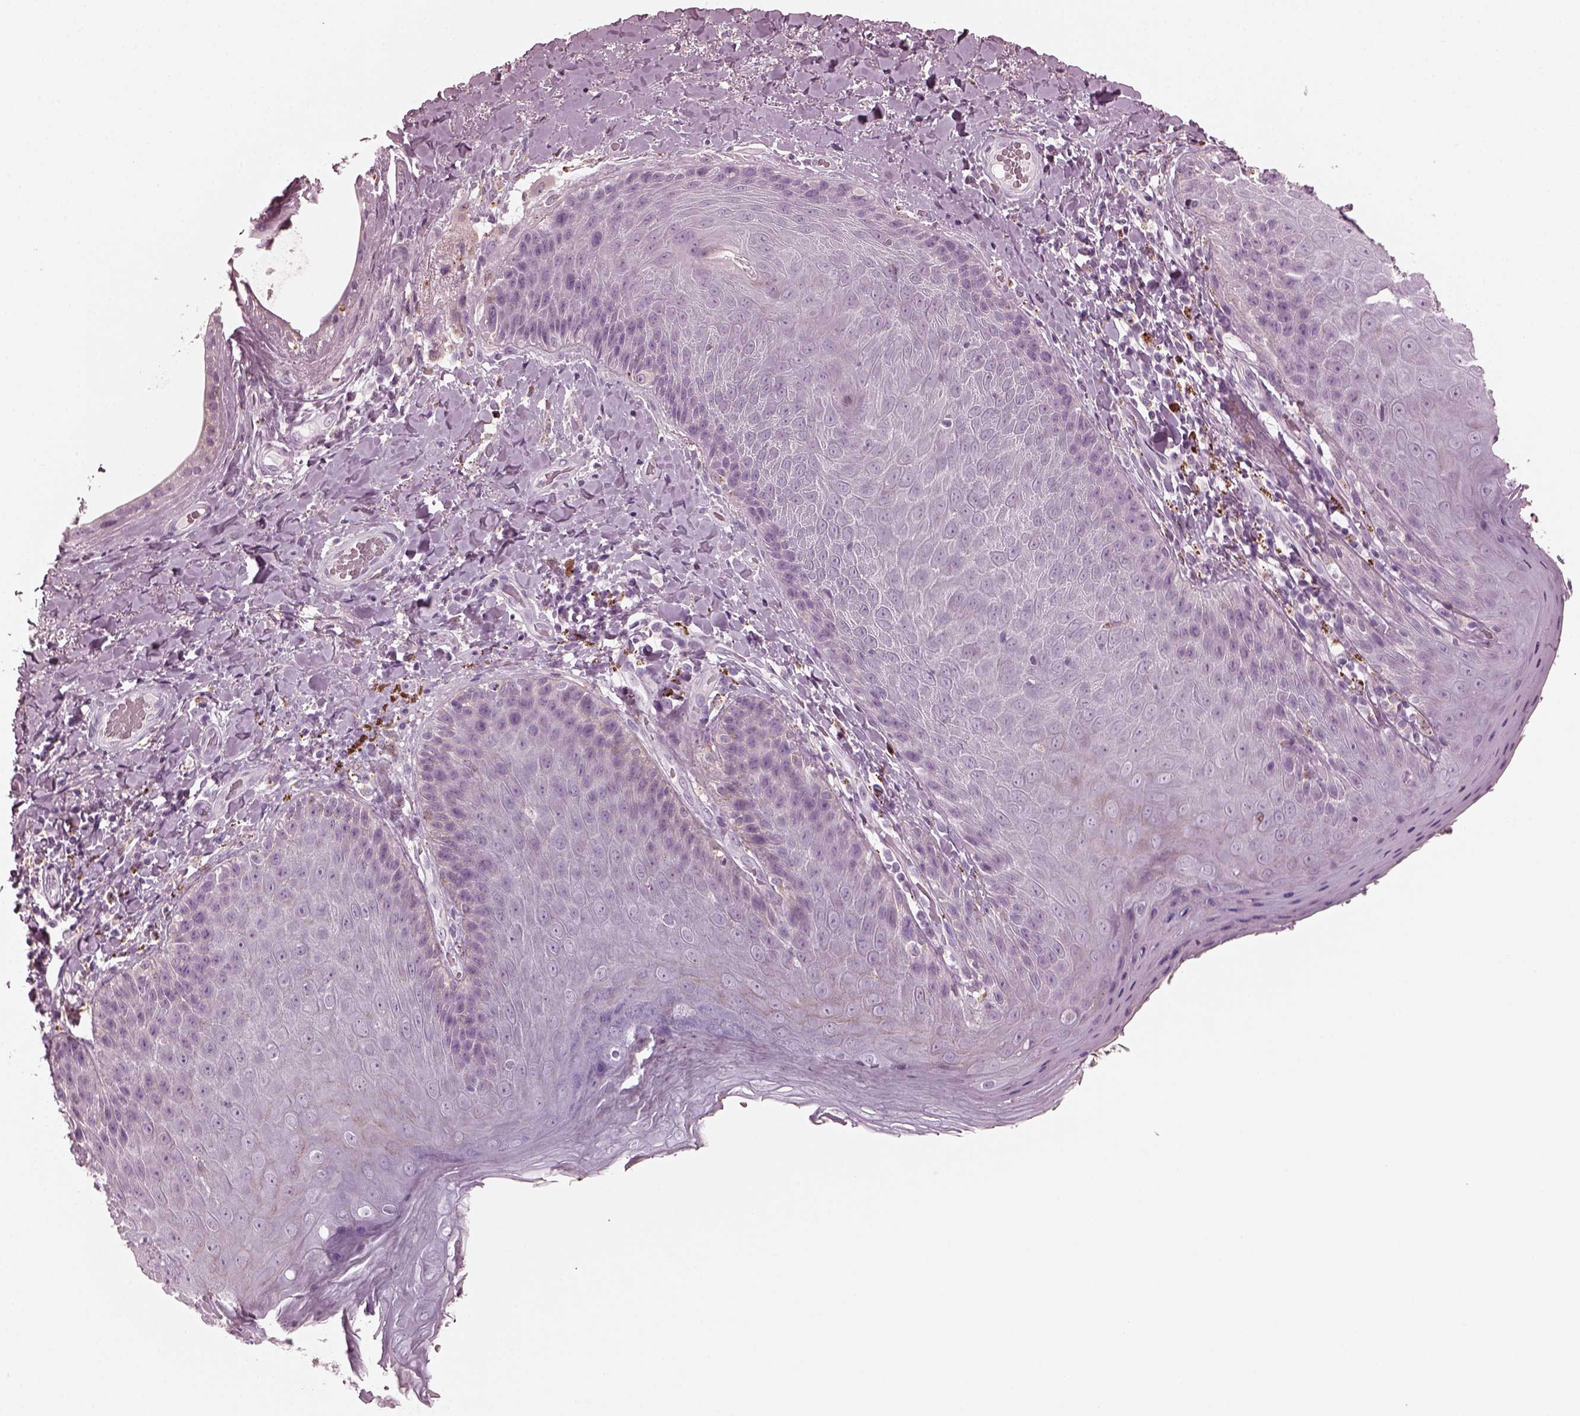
{"staining": {"intensity": "negative", "quantity": "none", "location": "none"}, "tissue": "skin", "cell_type": "Epidermal cells", "image_type": "normal", "snomed": [{"axis": "morphology", "description": "Normal tissue, NOS"}, {"axis": "topography", "description": "Anal"}], "caption": "Image shows no significant protein positivity in epidermal cells of normal skin. (Brightfield microscopy of DAB immunohistochemistry (IHC) at high magnification).", "gene": "SLAMF8", "patient": {"sex": "male", "age": 53}}